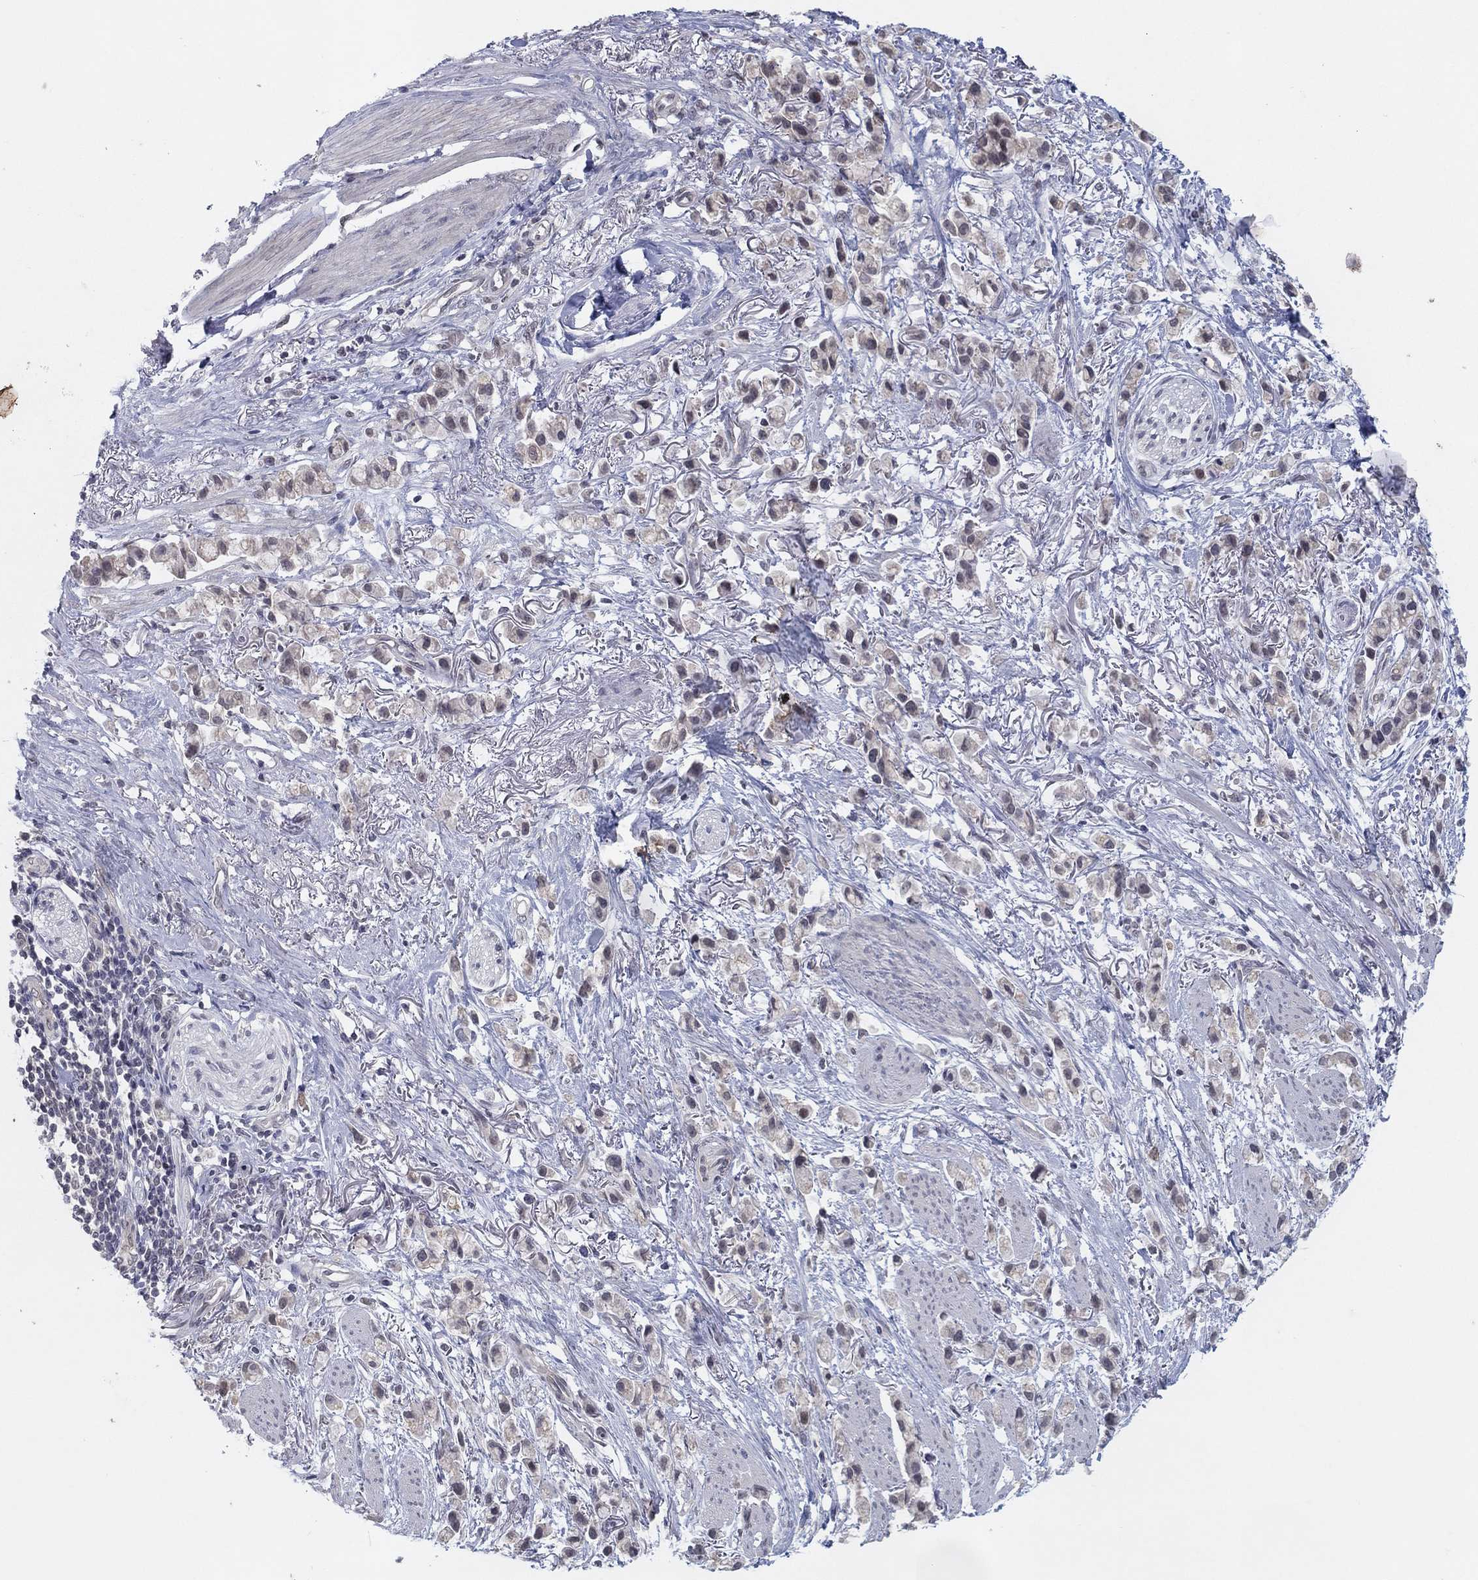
{"staining": {"intensity": "negative", "quantity": "none", "location": "none"}, "tissue": "stomach cancer", "cell_type": "Tumor cells", "image_type": "cancer", "snomed": [{"axis": "morphology", "description": "Adenocarcinoma, NOS"}, {"axis": "topography", "description": "Stomach"}], "caption": "A histopathology image of stomach cancer (adenocarcinoma) stained for a protein displays no brown staining in tumor cells.", "gene": "SLC22A2", "patient": {"sex": "female", "age": 81}}